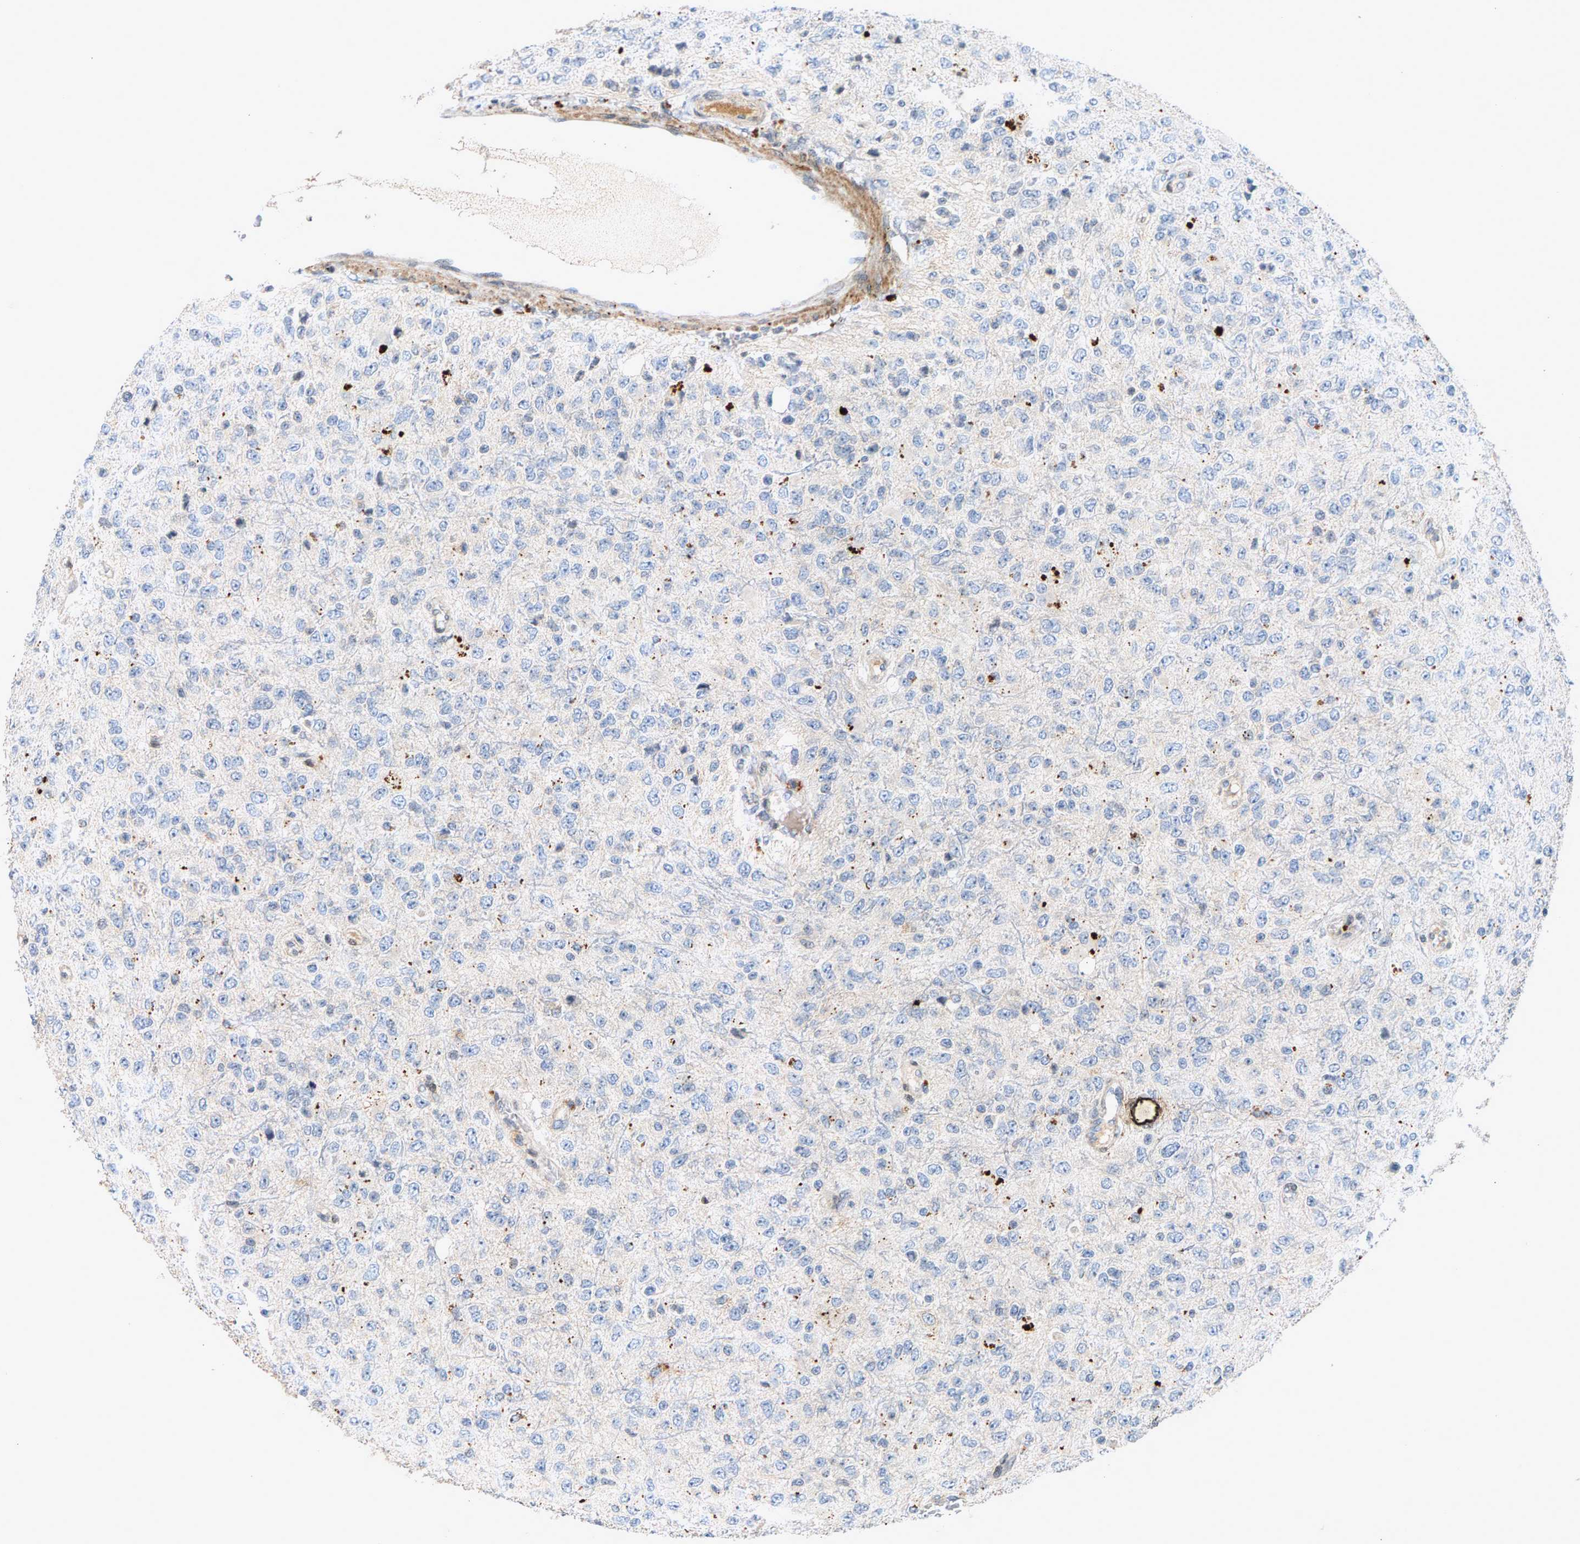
{"staining": {"intensity": "negative", "quantity": "none", "location": "none"}, "tissue": "glioma", "cell_type": "Tumor cells", "image_type": "cancer", "snomed": [{"axis": "morphology", "description": "Glioma, malignant, High grade"}, {"axis": "topography", "description": "pancreas cauda"}], "caption": "There is no significant positivity in tumor cells of malignant glioma (high-grade).", "gene": "ZPR1", "patient": {"sex": "male", "age": 60}}